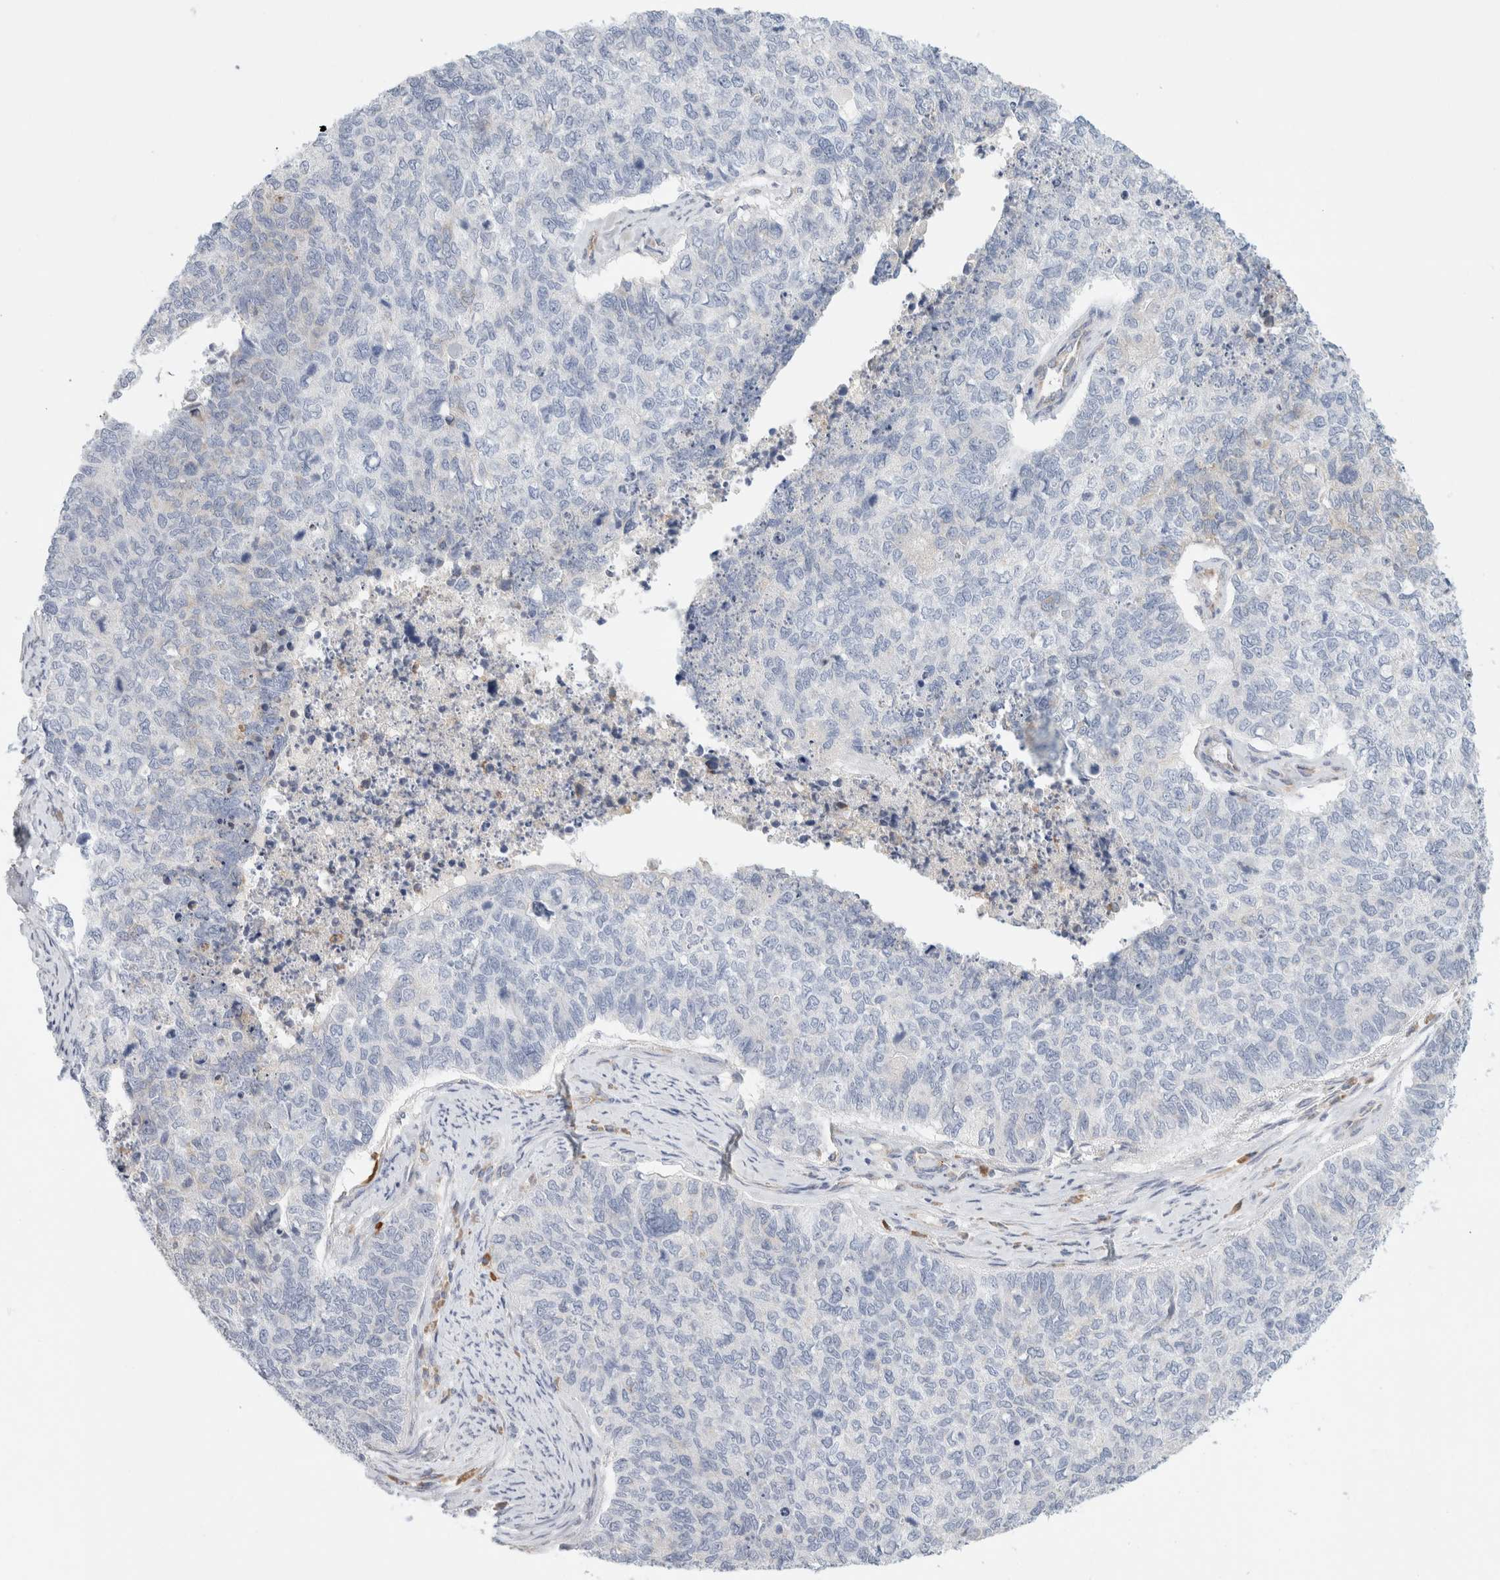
{"staining": {"intensity": "negative", "quantity": "none", "location": "none"}, "tissue": "cervical cancer", "cell_type": "Tumor cells", "image_type": "cancer", "snomed": [{"axis": "morphology", "description": "Squamous cell carcinoma, NOS"}, {"axis": "topography", "description": "Cervix"}], "caption": "Immunohistochemical staining of human squamous cell carcinoma (cervical) exhibits no significant expression in tumor cells.", "gene": "CSK", "patient": {"sex": "female", "age": 63}}